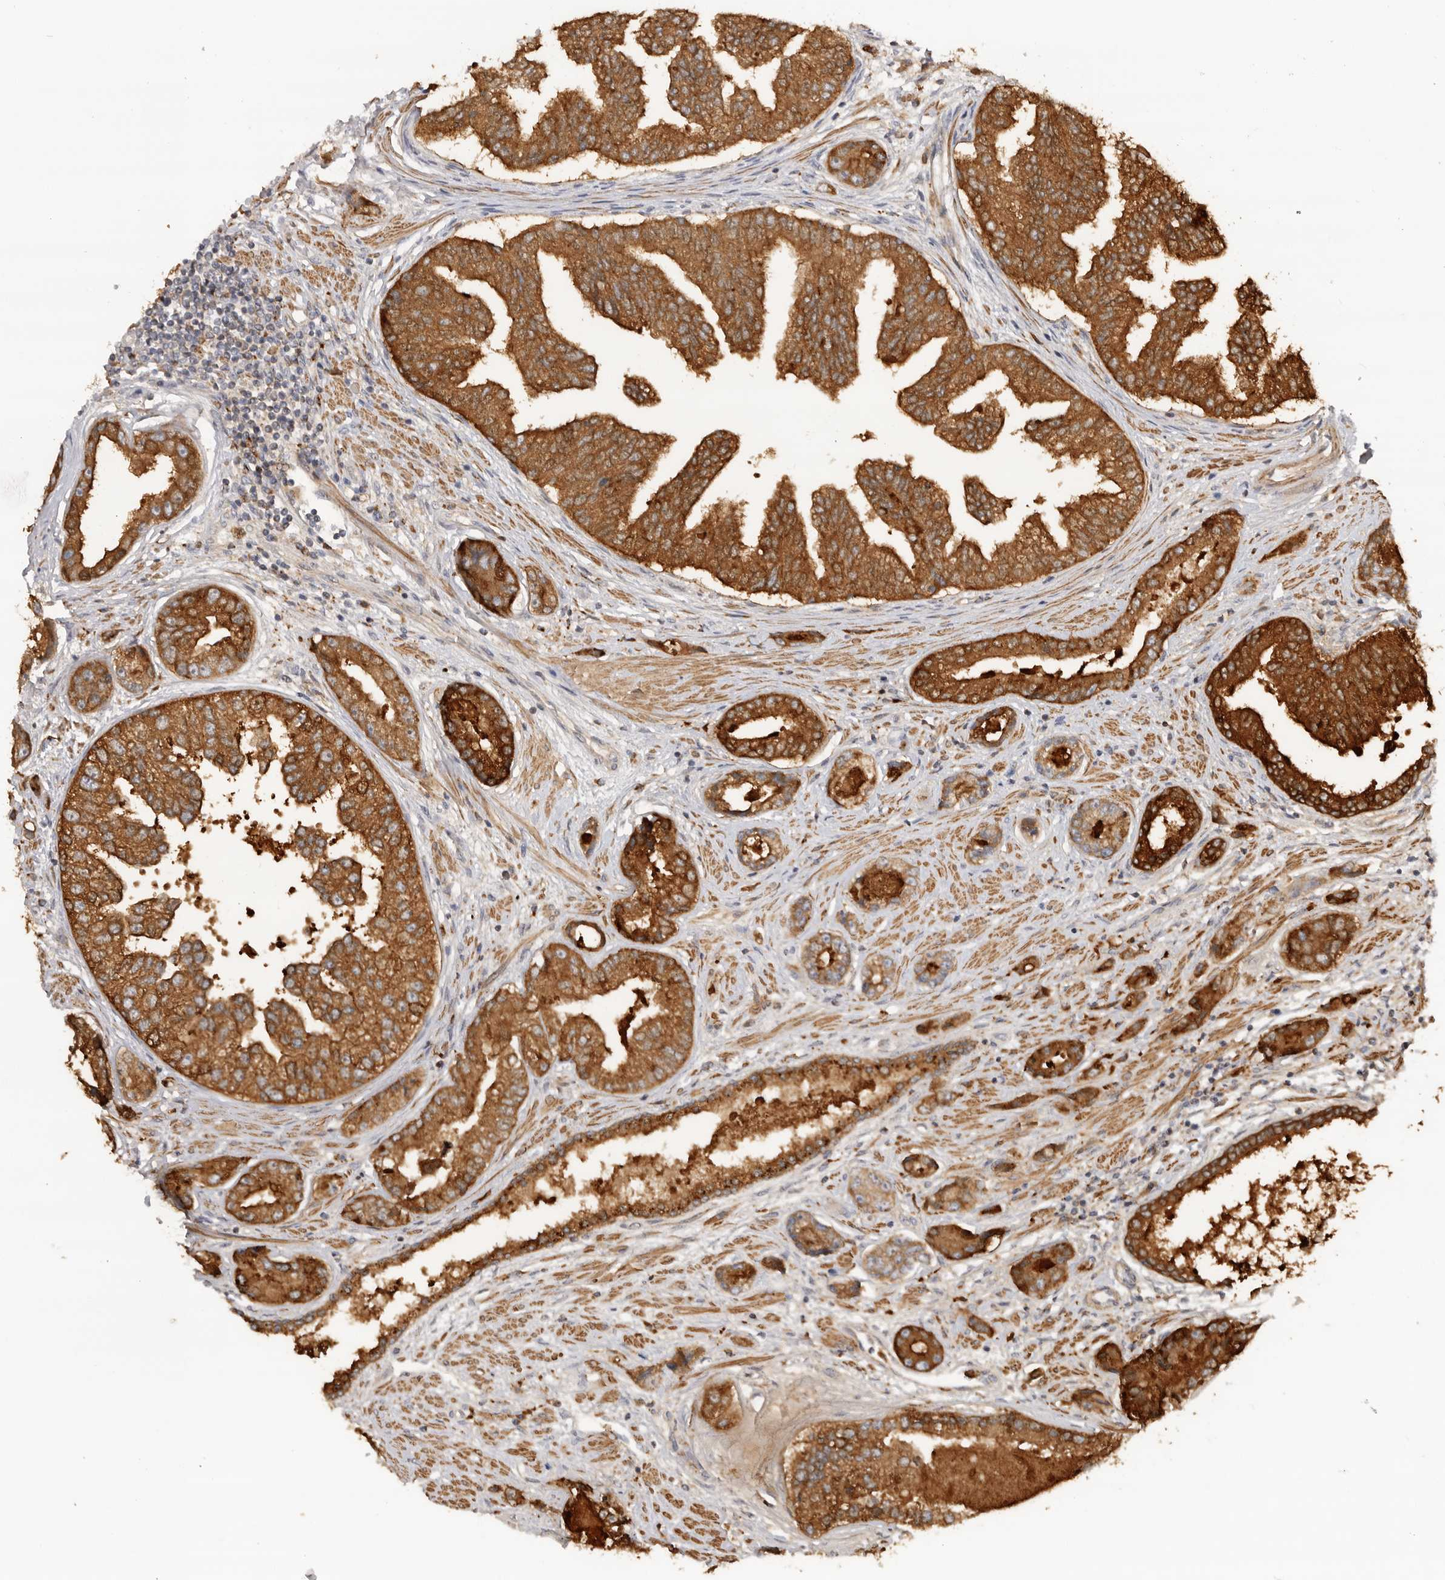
{"staining": {"intensity": "strong", "quantity": ">75%", "location": "cytoplasmic/membranous"}, "tissue": "prostate cancer", "cell_type": "Tumor cells", "image_type": "cancer", "snomed": [{"axis": "morphology", "description": "Adenocarcinoma, High grade"}, {"axis": "topography", "description": "Prostate"}], "caption": "IHC of human prostate cancer (high-grade adenocarcinoma) exhibits high levels of strong cytoplasmic/membranous expression in about >75% of tumor cells.", "gene": "GNE", "patient": {"sex": "male", "age": 61}}